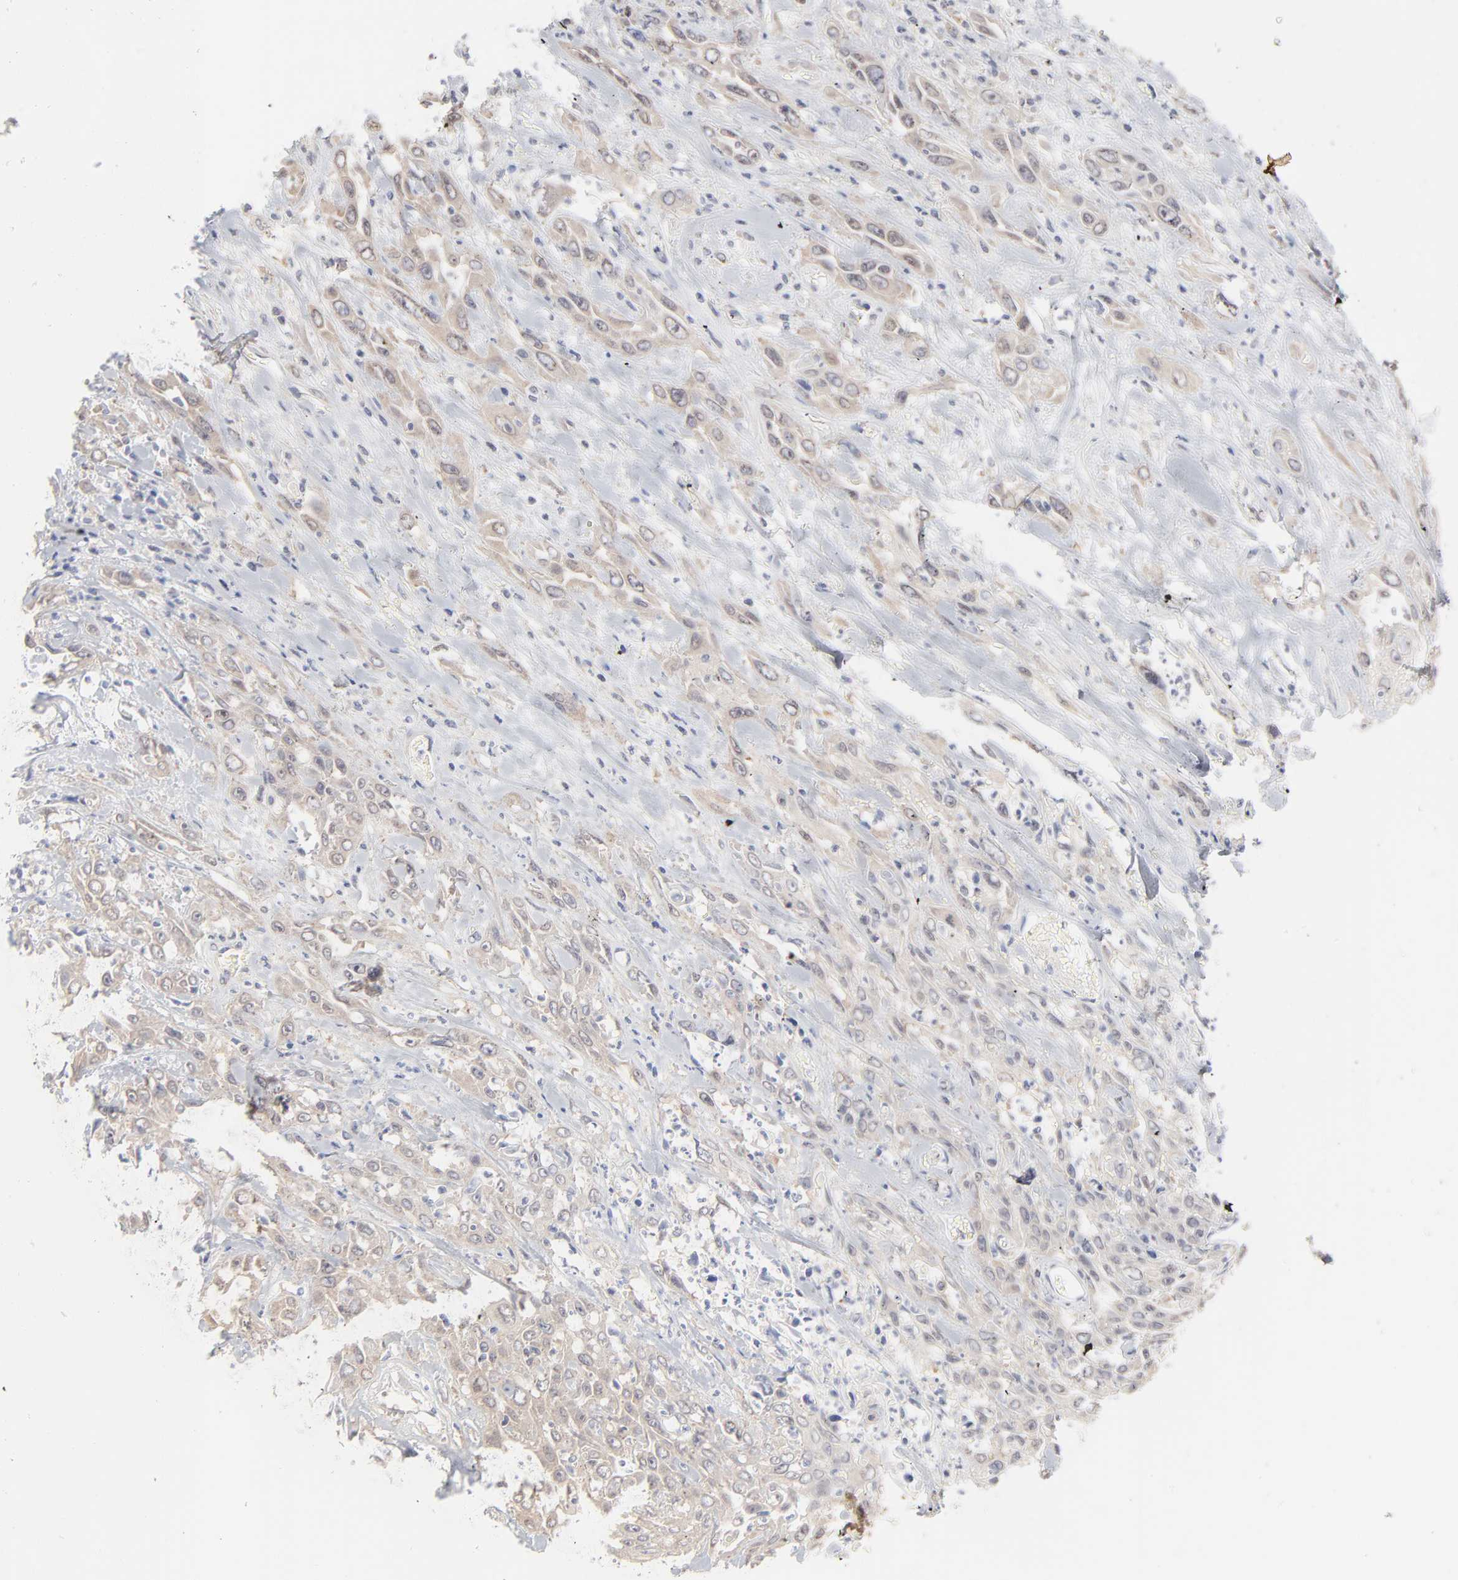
{"staining": {"intensity": "weak", "quantity": ">75%", "location": "cytoplasmic/membranous"}, "tissue": "urothelial cancer", "cell_type": "Tumor cells", "image_type": "cancer", "snomed": [{"axis": "morphology", "description": "Urothelial carcinoma, High grade"}, {"axis": "topography", "description": "Urinary bladder"}], "caption": "This image reveals urothelial carcinoma (high-grade) stained with immunohistochemistry to label a protein in brown. The cytoplasmic/membranous of tumor cells show weak positivity for the protein. Nuclei are counter-stained blue.", "gene": "DNAL4", "patient": {"sex": "female", "age": 84}}